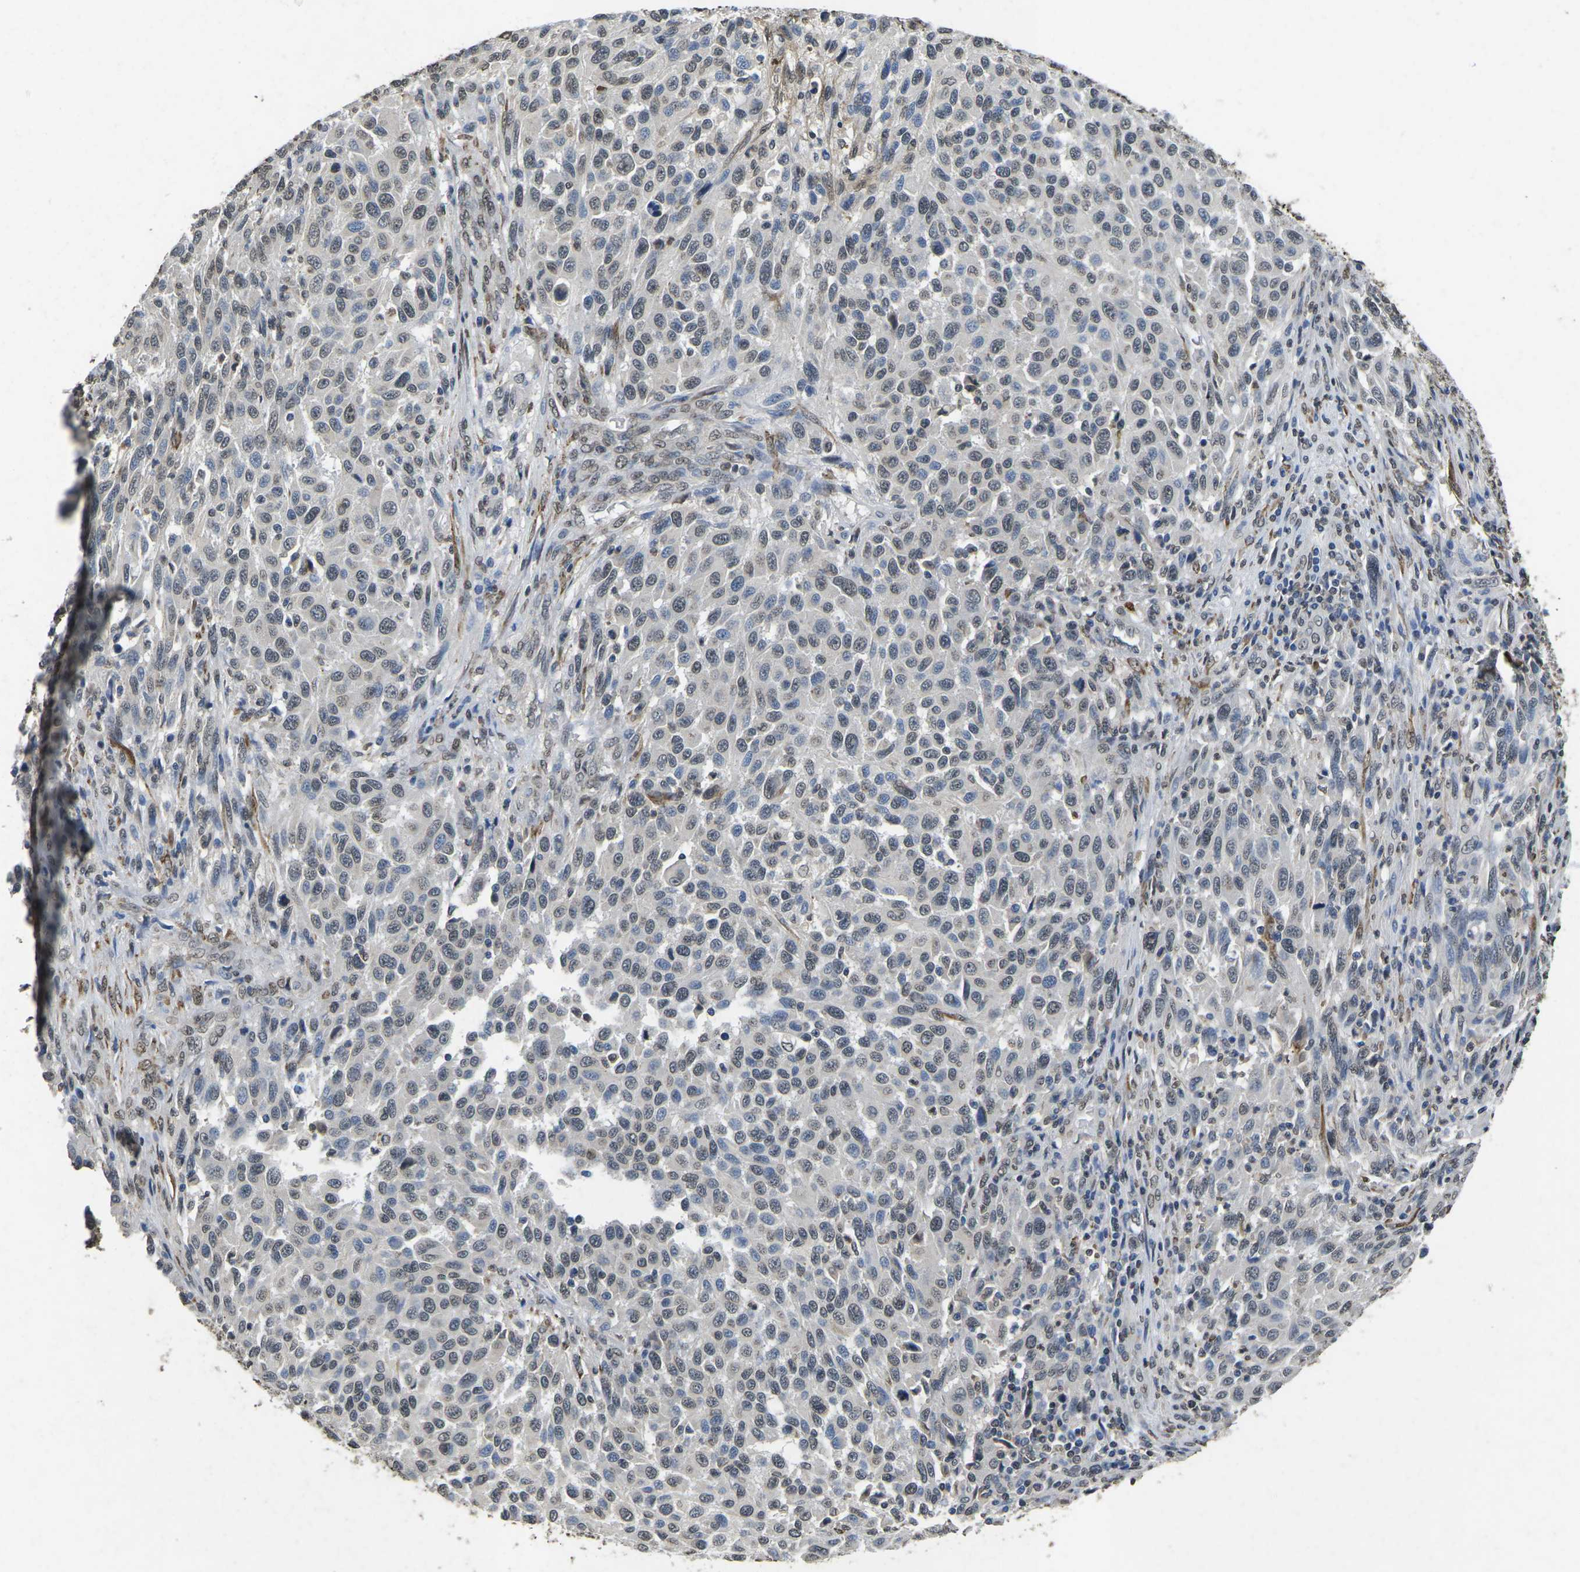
{"staining": {"intensity": "negative", "quantity": "none", "location": "none"}, "tissue": "melanoma", "cell_type": "Tumor cells", "image_type": "cancer", "snomed": [{"axis": "morphology", "description": "Malignant melanoma, Metastatic site"}, {"axis": "topography", "description": "Lymph node"}], "caption": "Tumor cells show no significant positivity in melanoma. The staining was performed using DAB (3,3'-diaminobenzidine) to visualize the protein expression in brown, while the nuclei were stained in blue with hematoxylin (Magnification: 20x).", "gene": "SCNN1B", "patient": {"sex": "male", "age": 61}}